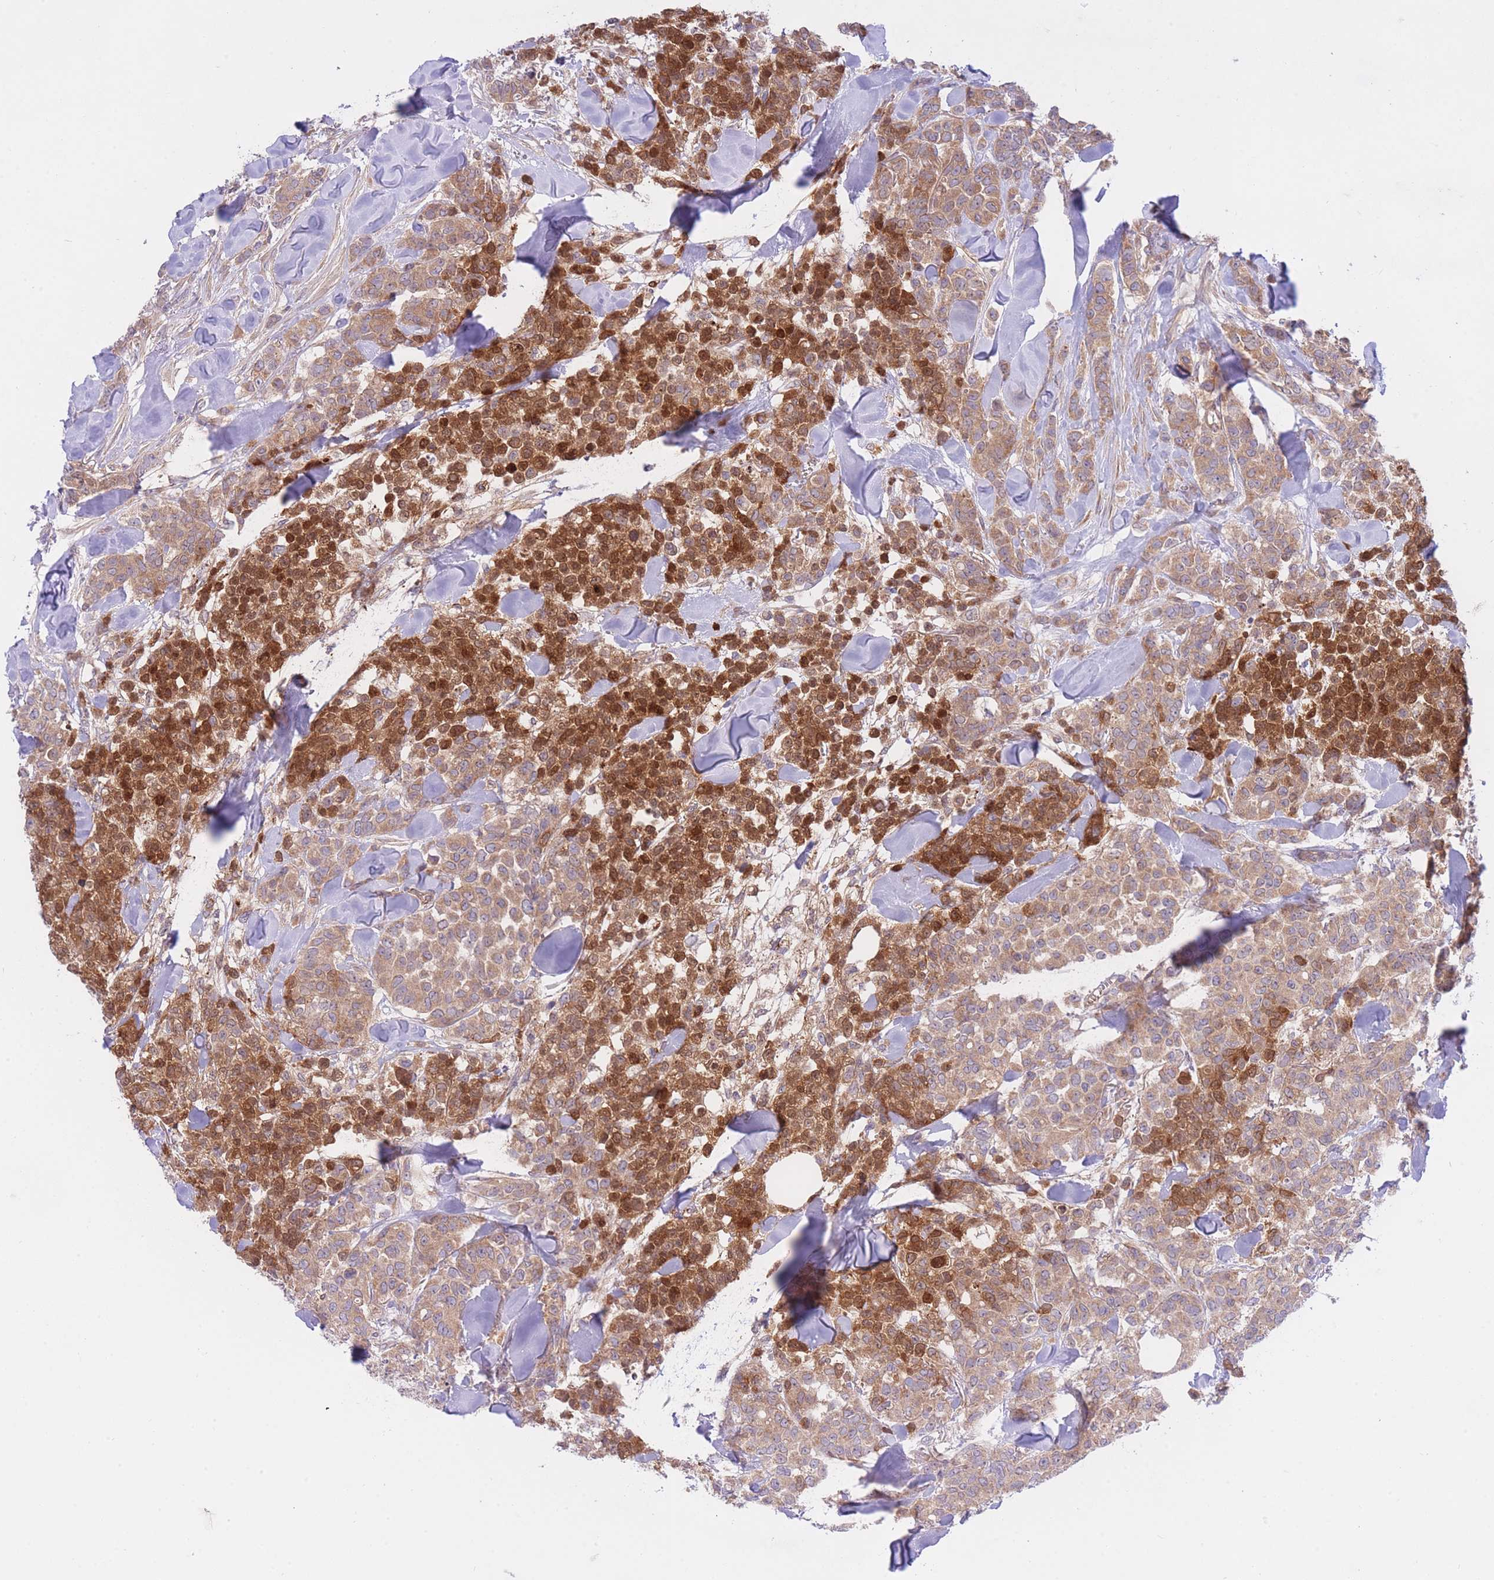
{"staining": {"intensity": "moderate", "quantity": ">75%", "location": "cytoplasmic/membranous"}, "tissue": "breast cancer", "cell_type": "Tumor cells", "image_type": "cancer", "snomed": [{"axis": "morphology", "description": "Lobular carcinoma"}, {"axis": "topography", "description": "Breast"}], "caption": "Breast lobular carcinoma stained with a brown dye displays moderate cytoplasmic/membranous positive expression in about >75% of tumor cells.", "gene": "CHAC1", "patient": {"sex": "female", "age": 91}}